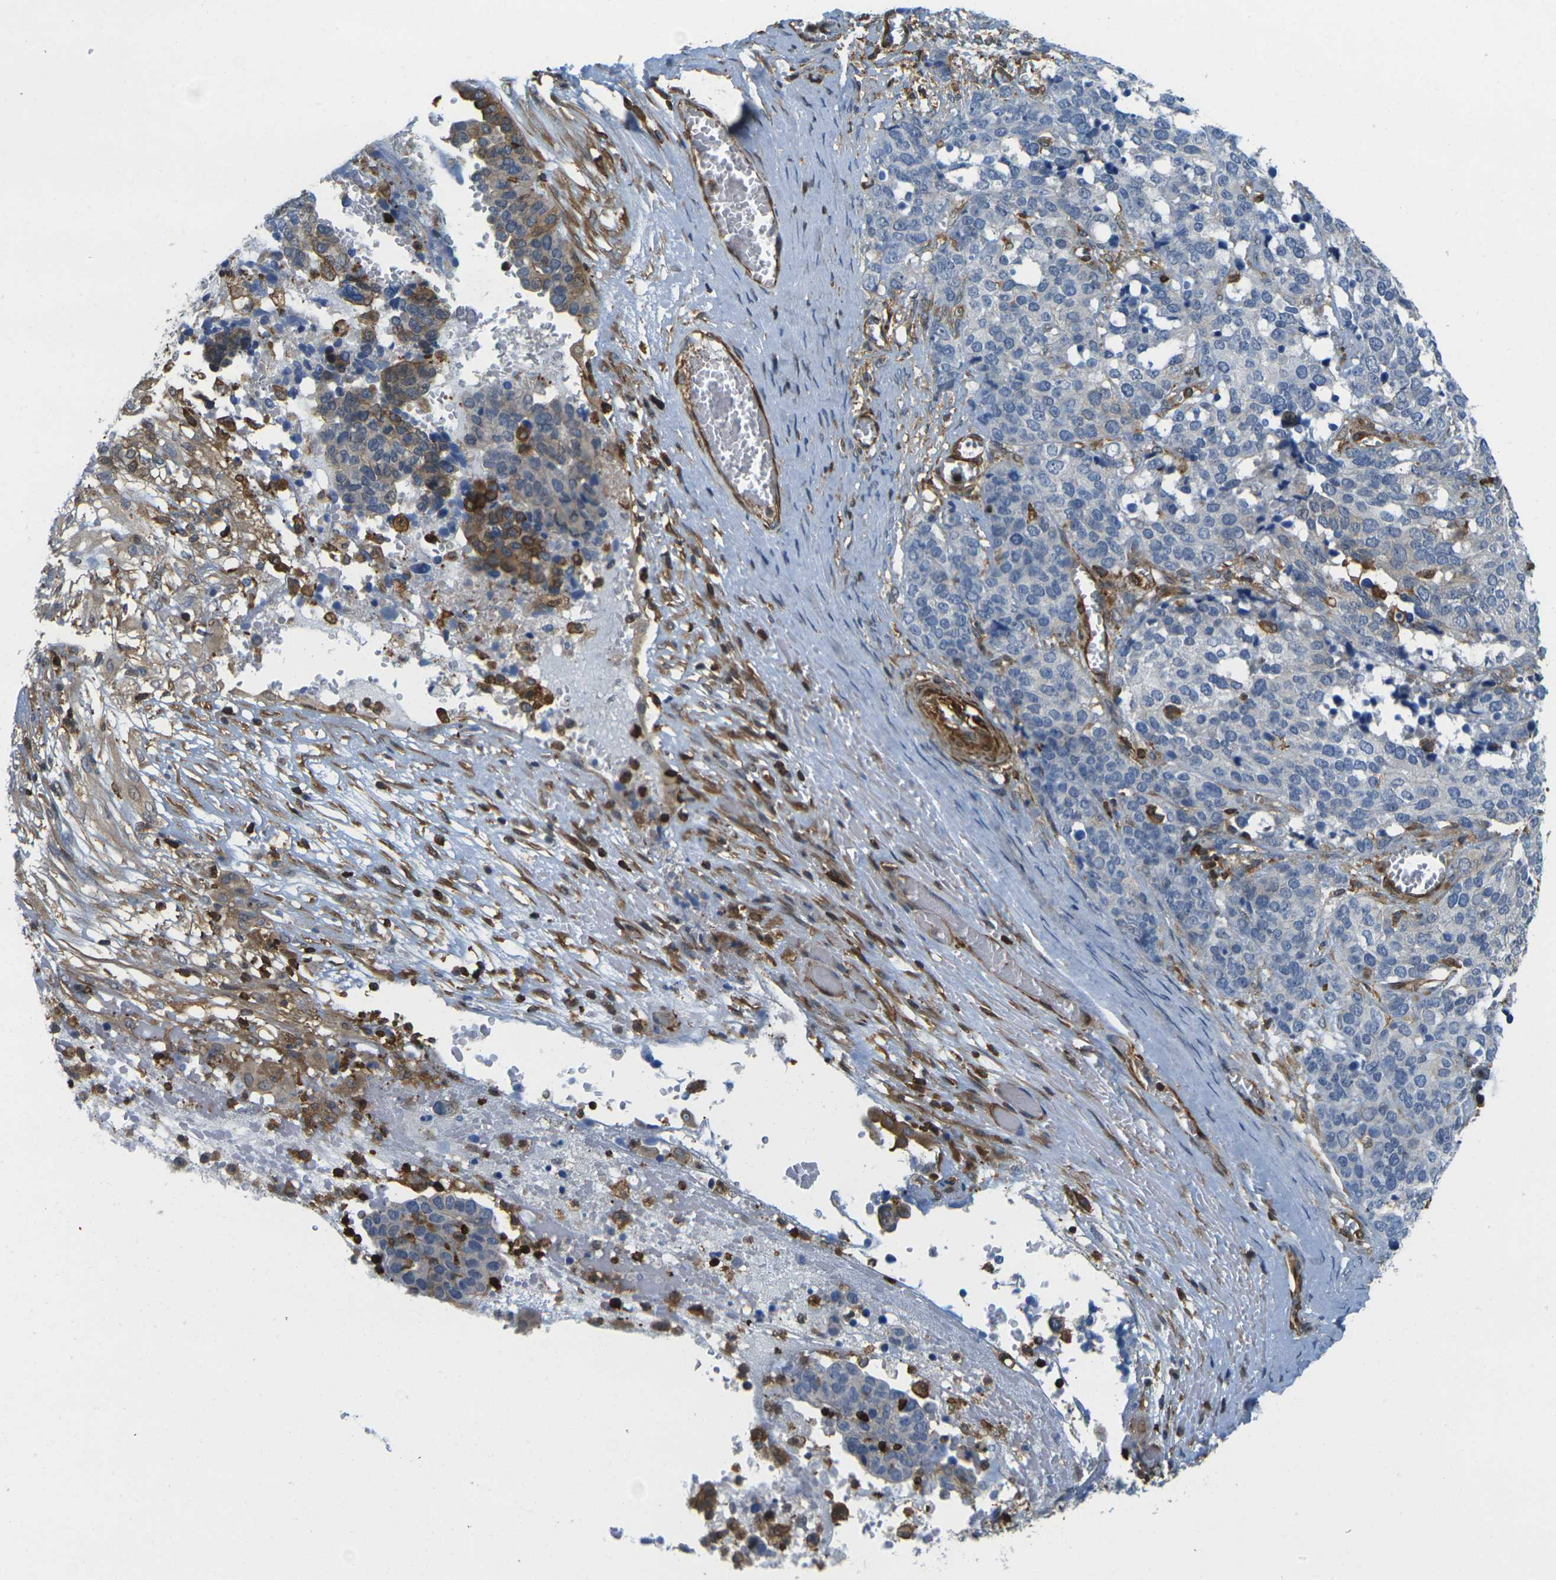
{"staining": {"intensity": "weak", "quantity": "<25%", "location": "cytoplasmic/membranous"}, "tissue": "ovarian cancer", "cell_type": "Tumor cells", "image_type": "cancer", "snomed": [{"axis": "morphology", "description": "Cystadenocarcinoma, serous, NOS"}, {"axis": "topography", "description": "Ovary"}], "caption": "Immunohistochemistry (IHC) micrograph of neoplastic tissue: human ovarian cancer stained with DAB (3,3'-diaminobenzidine) reveals no significant protein staining in tumor cells.", "gene": "LASP1", "patient": {"sex": "female", "age": 44}}